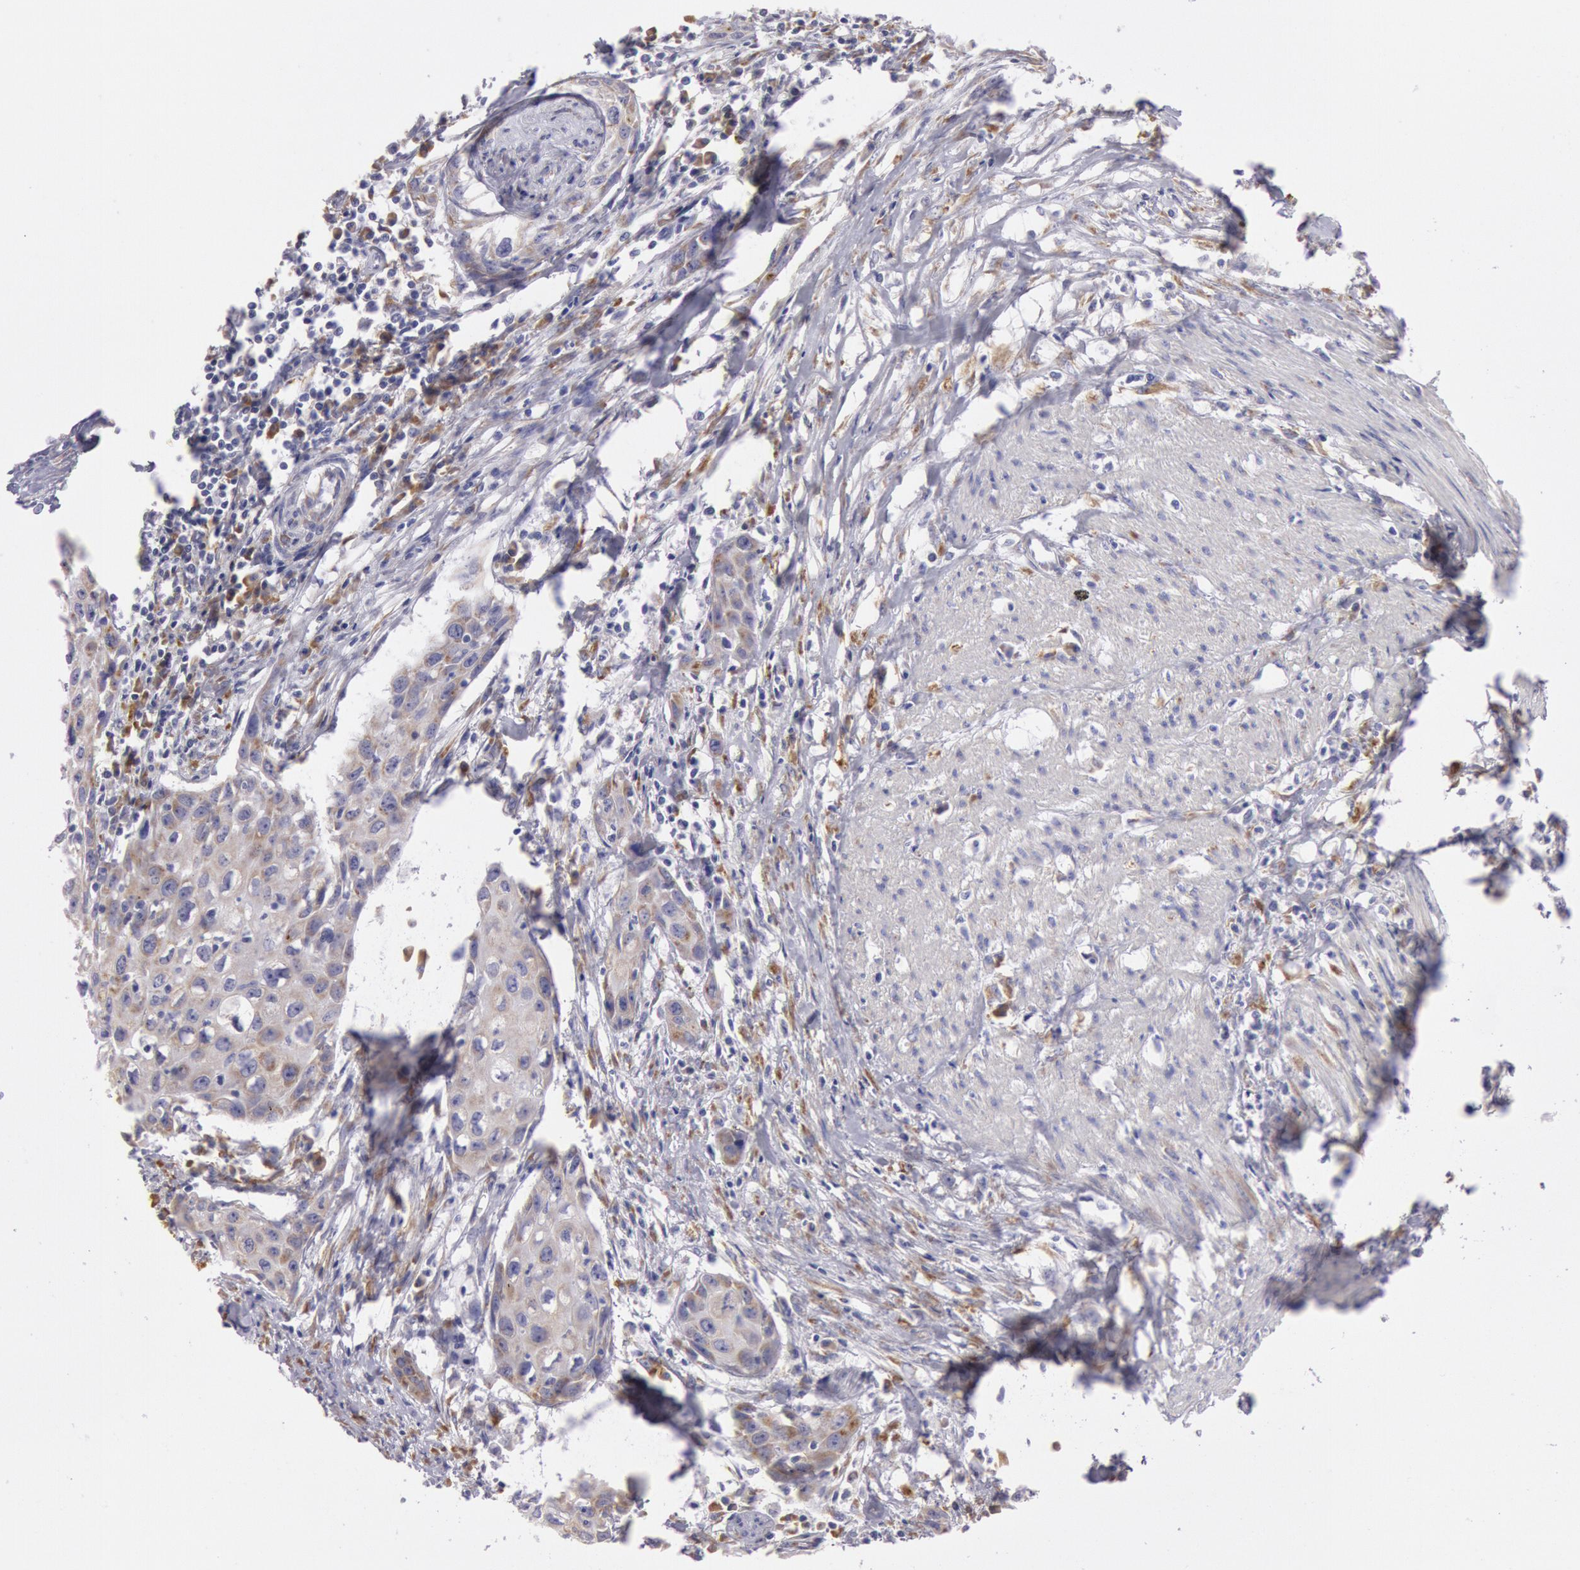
{"staining": {"intensity": "weak", "quantity": "25%-75%", "location": "cytoplasmic/membranous"}, "tissue": "urothelial cancer", "cell_type": "Tumor cells", "image_type": "cancer", "snomed": [{"axis": "morphology", "description": "Urothelial carcinoma, High grade"}, {"axis": "topography", "description": "Urinary bladder"}], "caption": "Urothelial cancer stained with a protein marker demonstrates weak staining in tumor cells.", "gene": "CIDEB", "patient": {"sex": "male", "age": 54}}